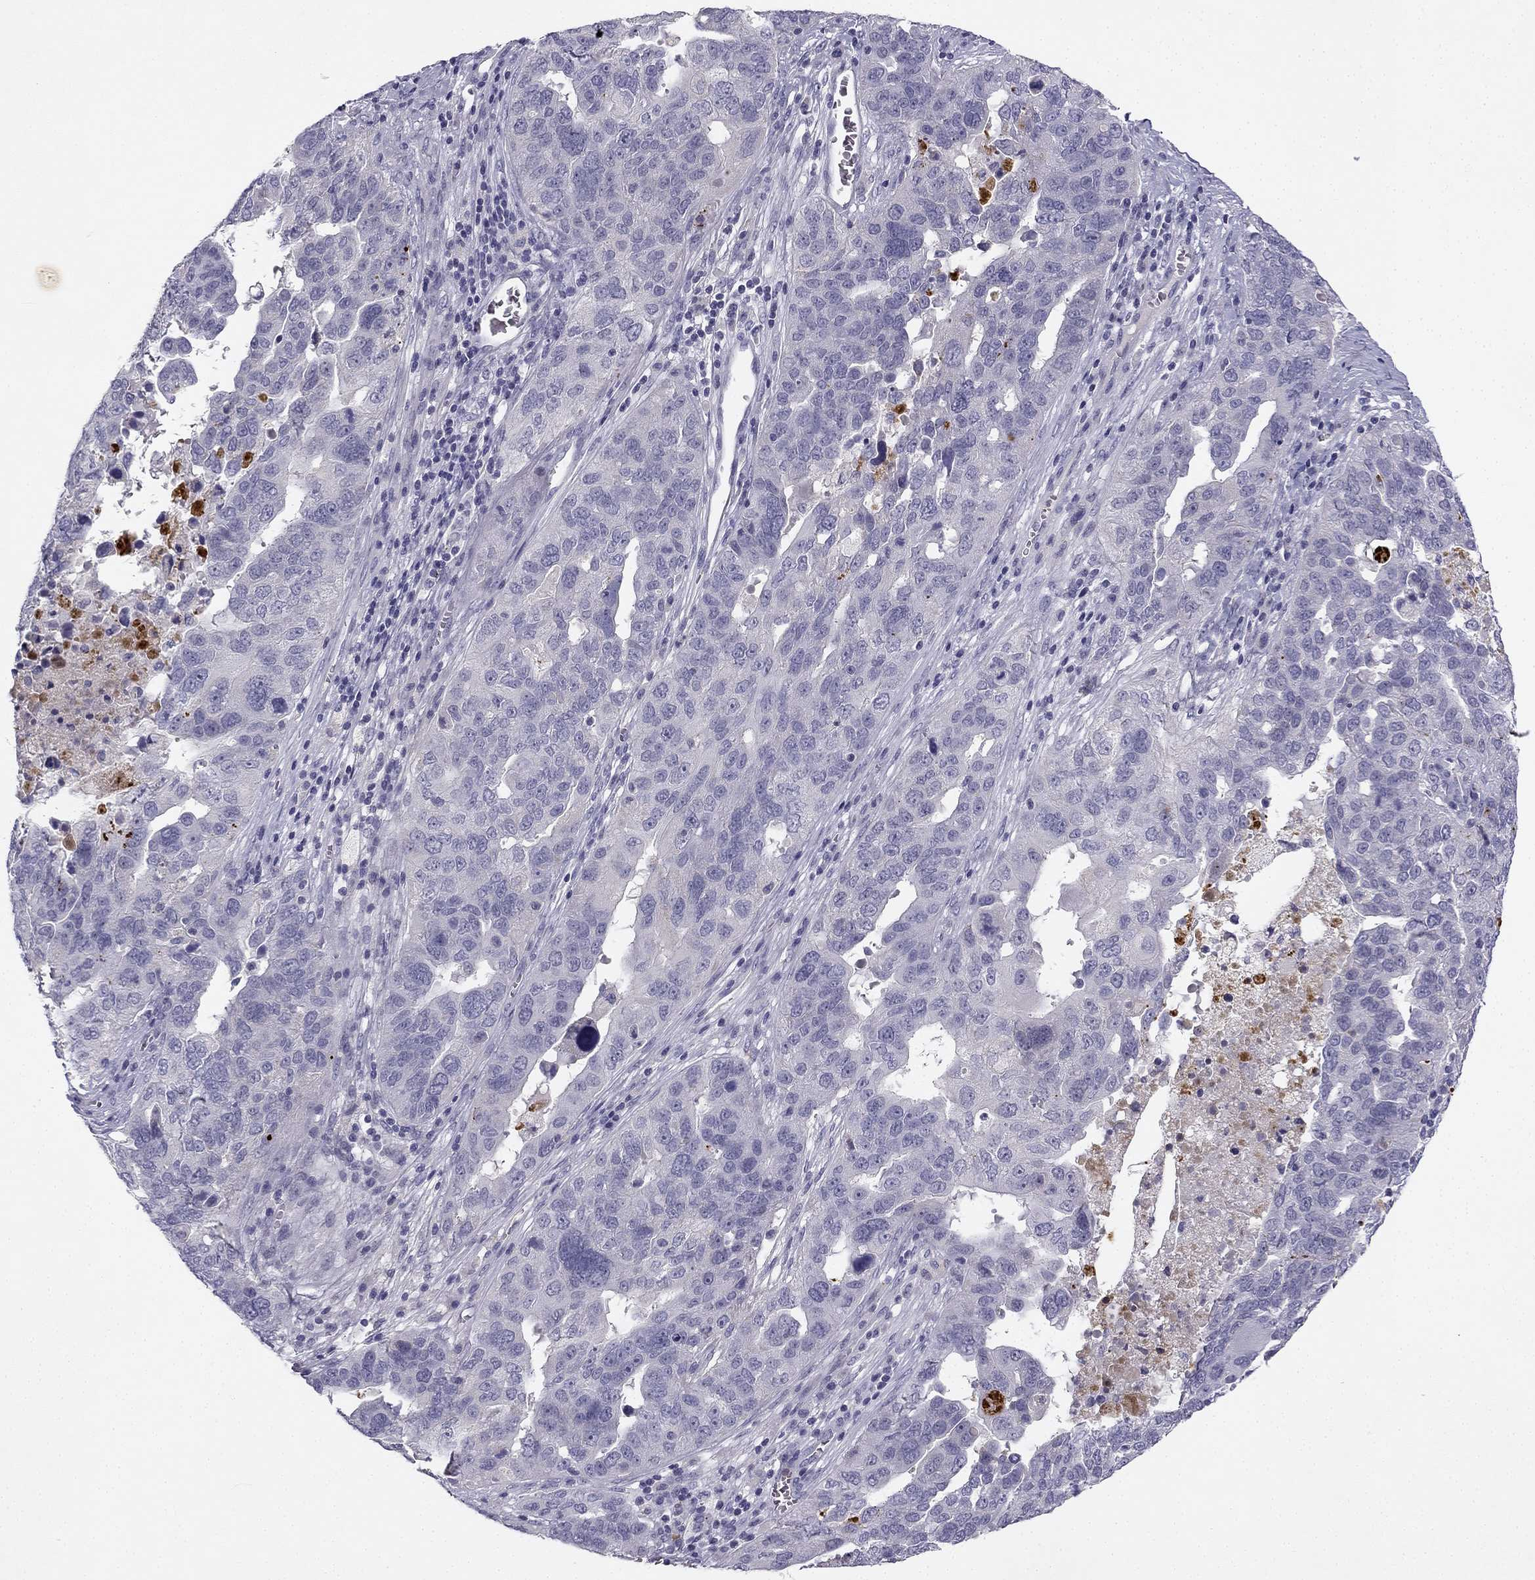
{"staining": {"intensity": "negative", "quantity": "none", "location": "none"}, "tissue": "ovarian cancer", "cell_type": "Tumor cells", "image_type": "cancer", "snomed": [{"axis": "morphology", "description": "Carcinoma, endometroid"}, {"axis": "topography", "description": "Soft tissue"}, {"axis": "topography", "description": "Ovary"}], "caption": "Ovarian cancer (endometroid carcinoma) was stained to show a protein in brown. There is no significant expression in tumor cells.", "gene": "SLC6A4", "patient": {"sex": "female", "age": 52}}